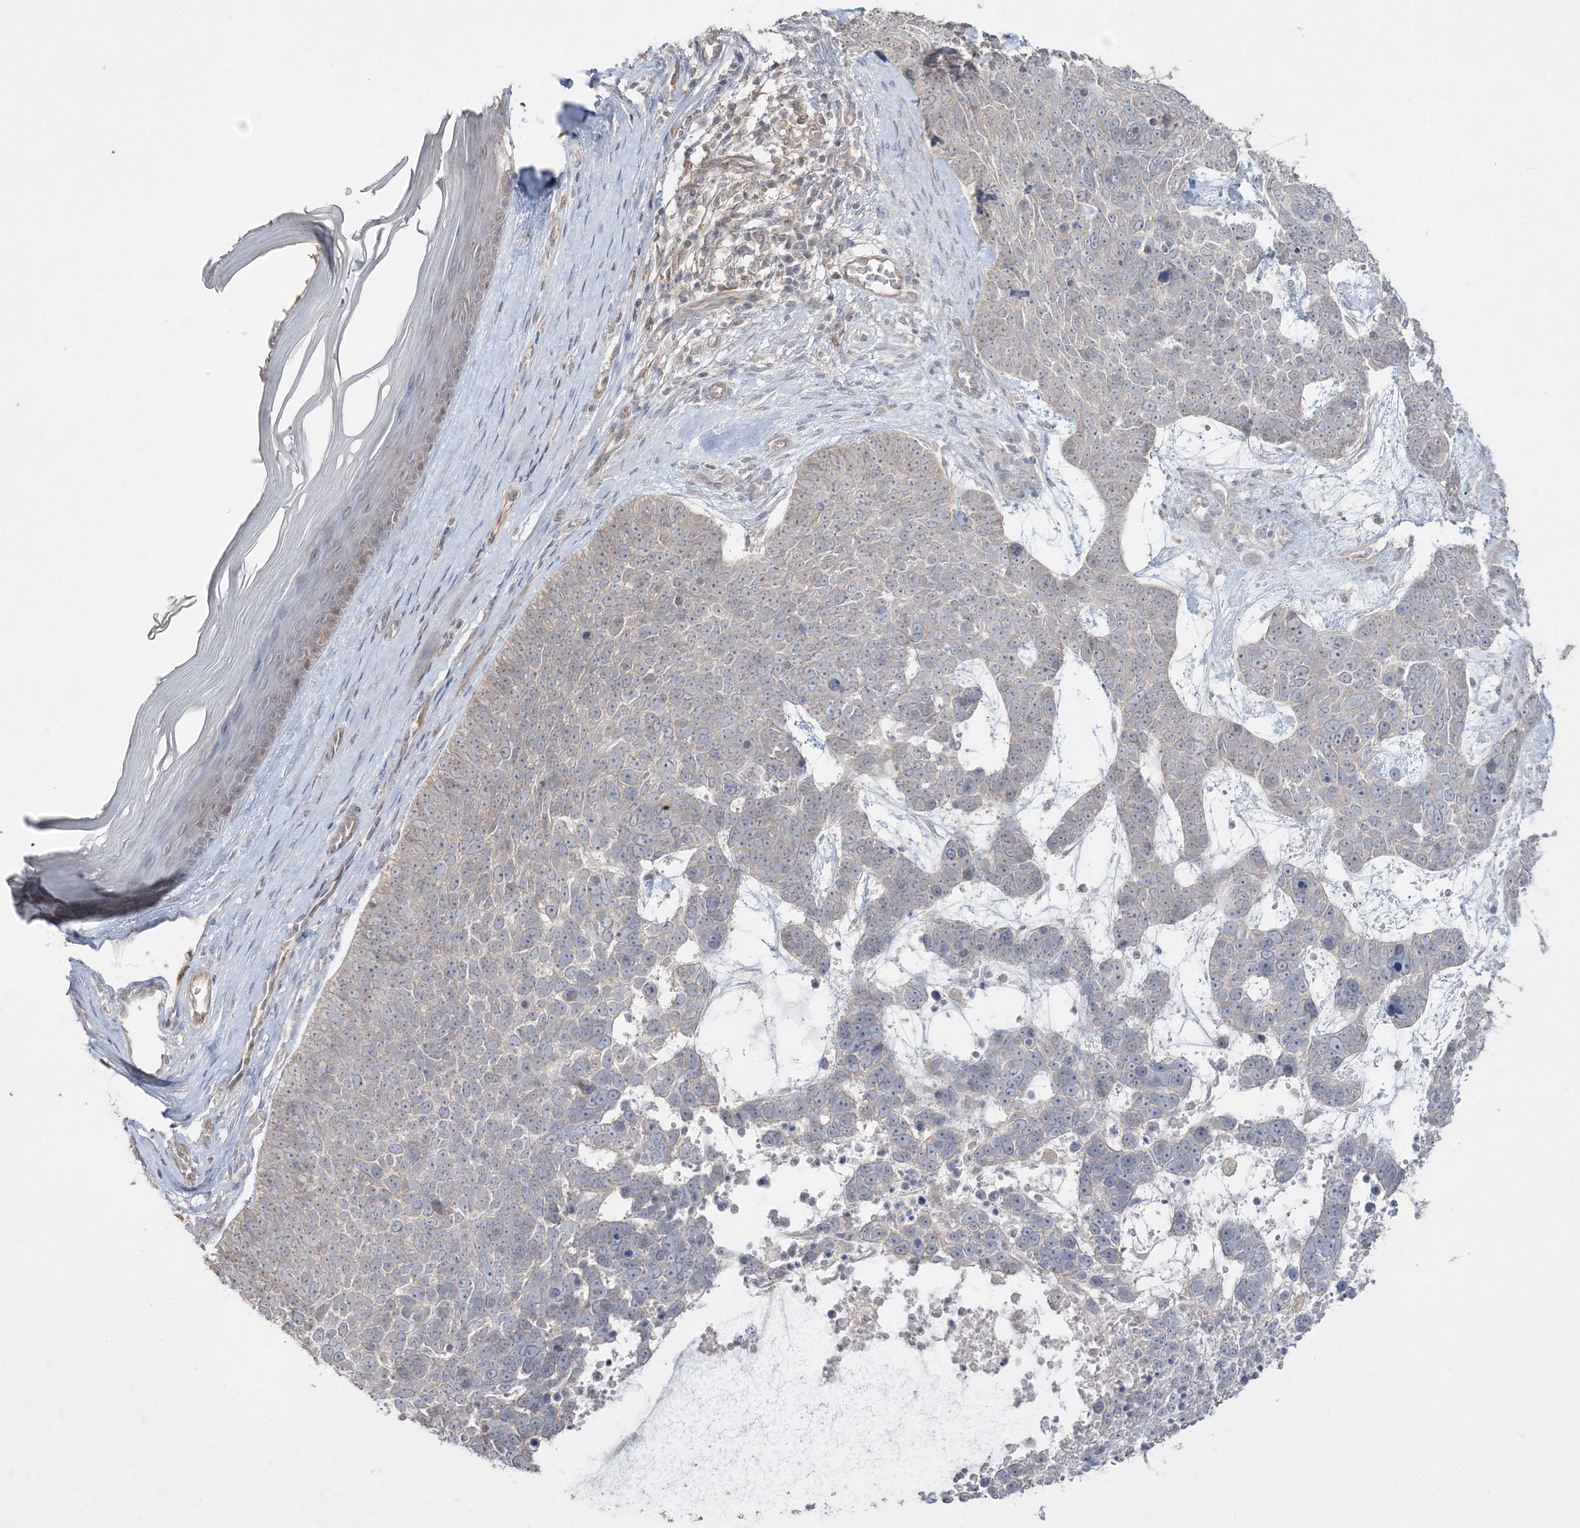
{"staining": {"intensity": "weak", "quantity": "<25%", "location": "cytoplasmic/membranous"}, "tissue": "skin cancer", "cell_type": "Tumor cells", "image_type": "cancer", "snomed": [{"axis": "morphology", "description": "Basal cell carcinoma"}, {"axis": "topography", "description": "Skin"}], "caption": "Immunohistochemical staining of skin cancer (basal cell carcinoma) exhibits no significant staining in tumor cells.", "gene": "SH3BP4", "patient": {"sex": "female", "age": 81}}